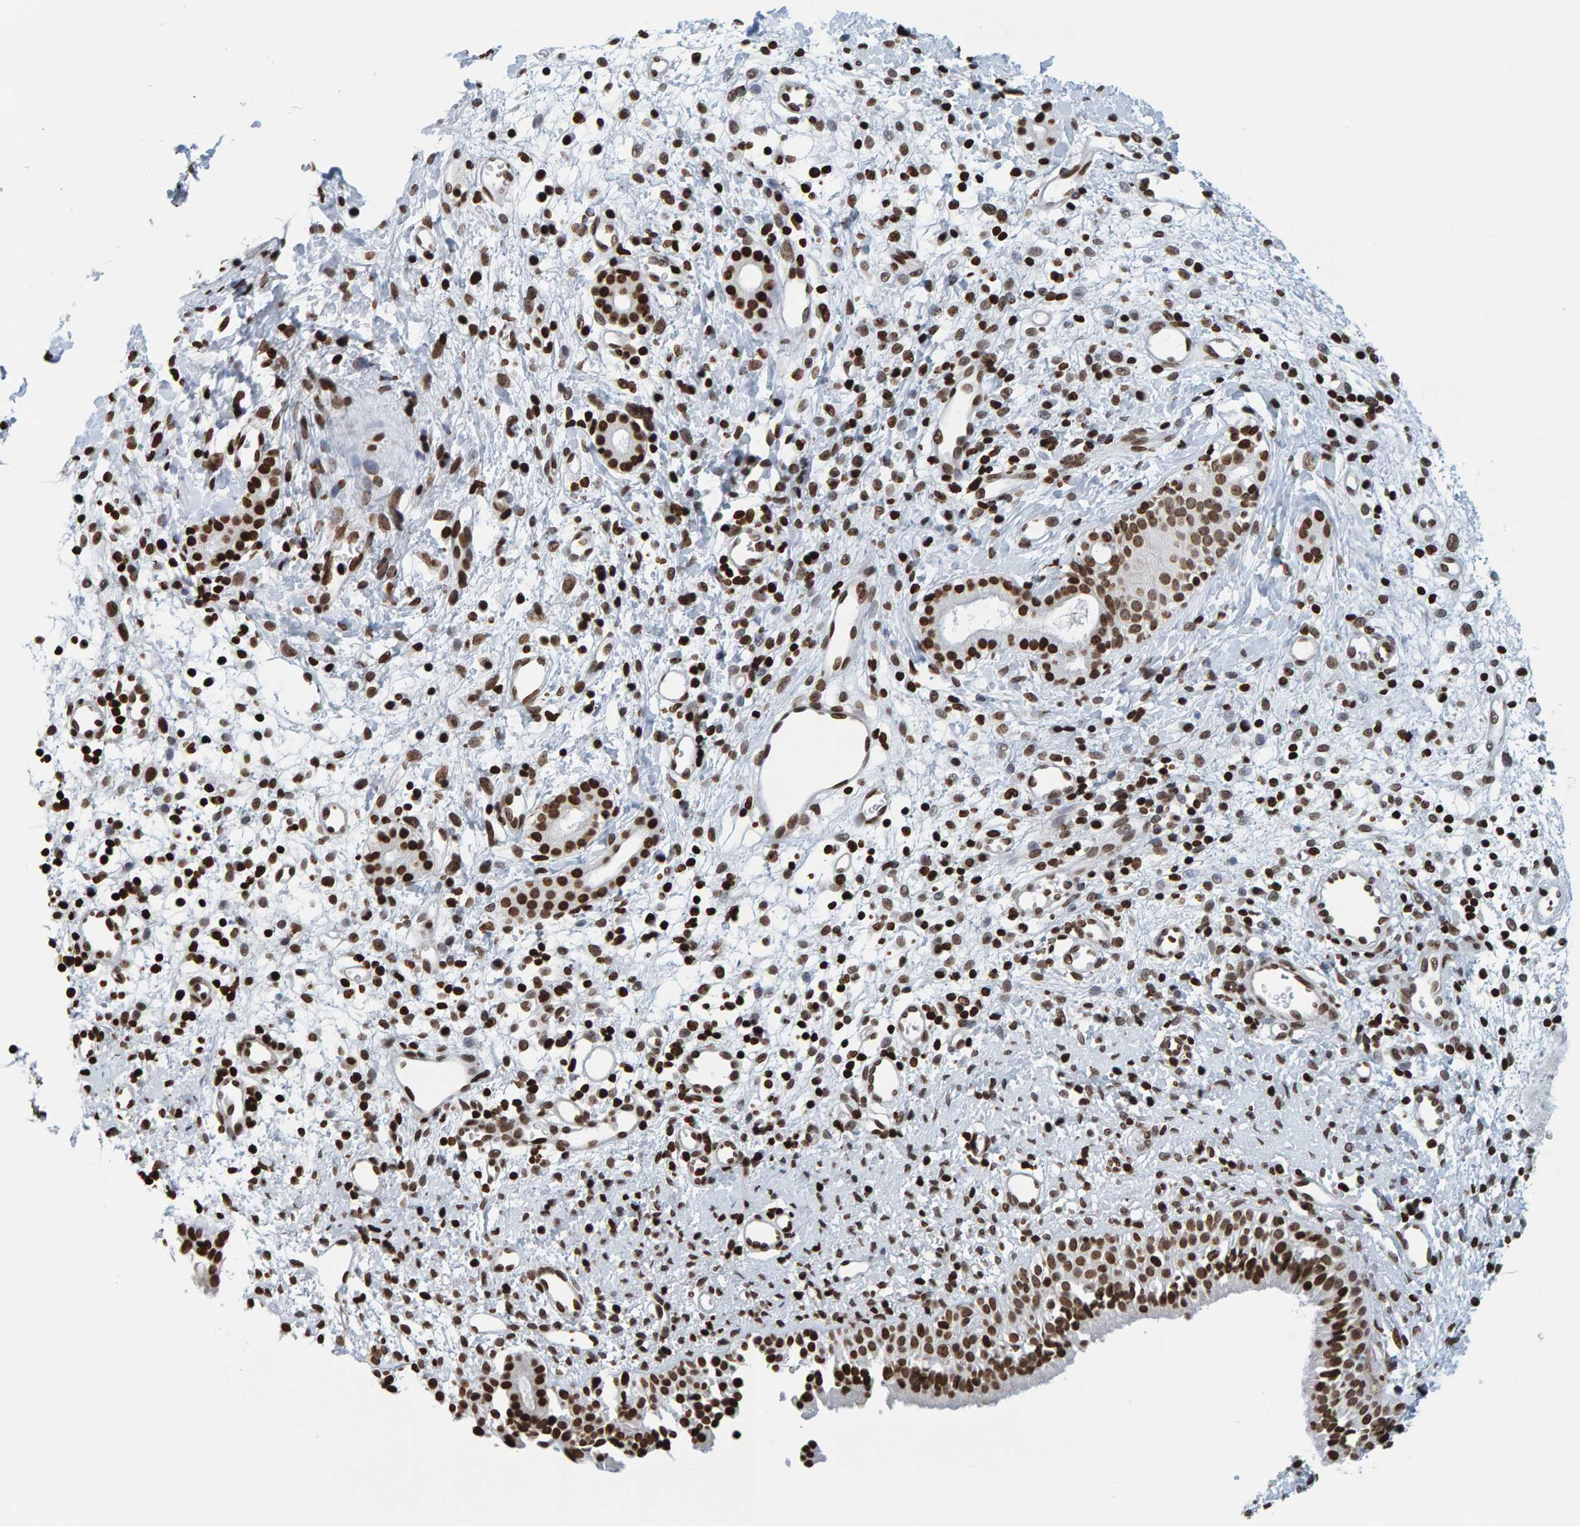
{"staining": {"intensity": "strong", "quantity": ">75%", "location": "nuclear"}, "tissue": "nasopharynx", "cell_type": "Respiratory epithelial cells", "image_type": "normal", "snomed": [{"axis": "morphology", "description": "Normal tissue, NOS"}, {"axis": "topography", "description": "Nasopharynx"}], "caption": "Approximately >75% of respiratory epithelial cells in benign nasopharynx demonstrate strong nuclear protein staining as visualized by brown immunohistochemical staining.", "gene": "BRF2", "patient": {"sex": "male", "age": 22}}